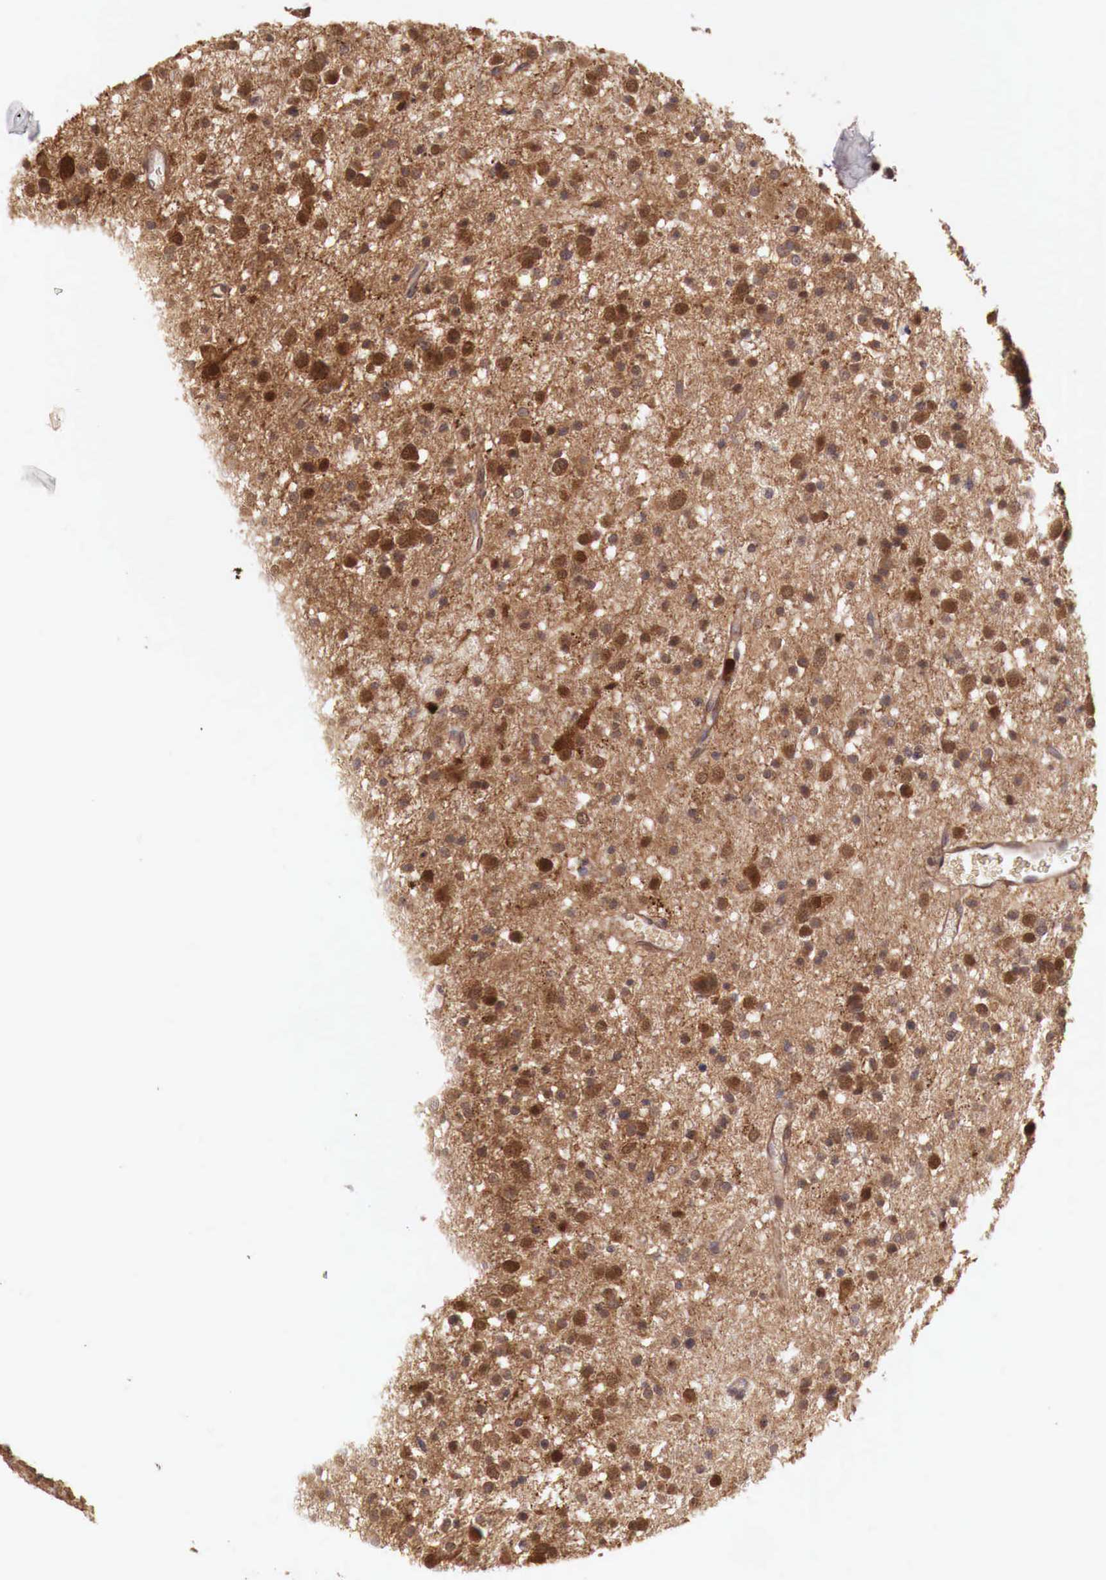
{"staining": {"intensity": "negative", "quantity": "none", "location": "none"}, "tissue": "glioma", "cell_type": "Tumor cells", "image_type": "cancer", "snomed": [{"axis": "morphology", "description": "Glioma, malignant, Low grade"}, {"axis": "topography", "description": "Brain"}], "caption": "Tumor cells show no significant protein expression in glioma.", "gene": "GAB2", "patient": {"sex": "female", "age": 36}}